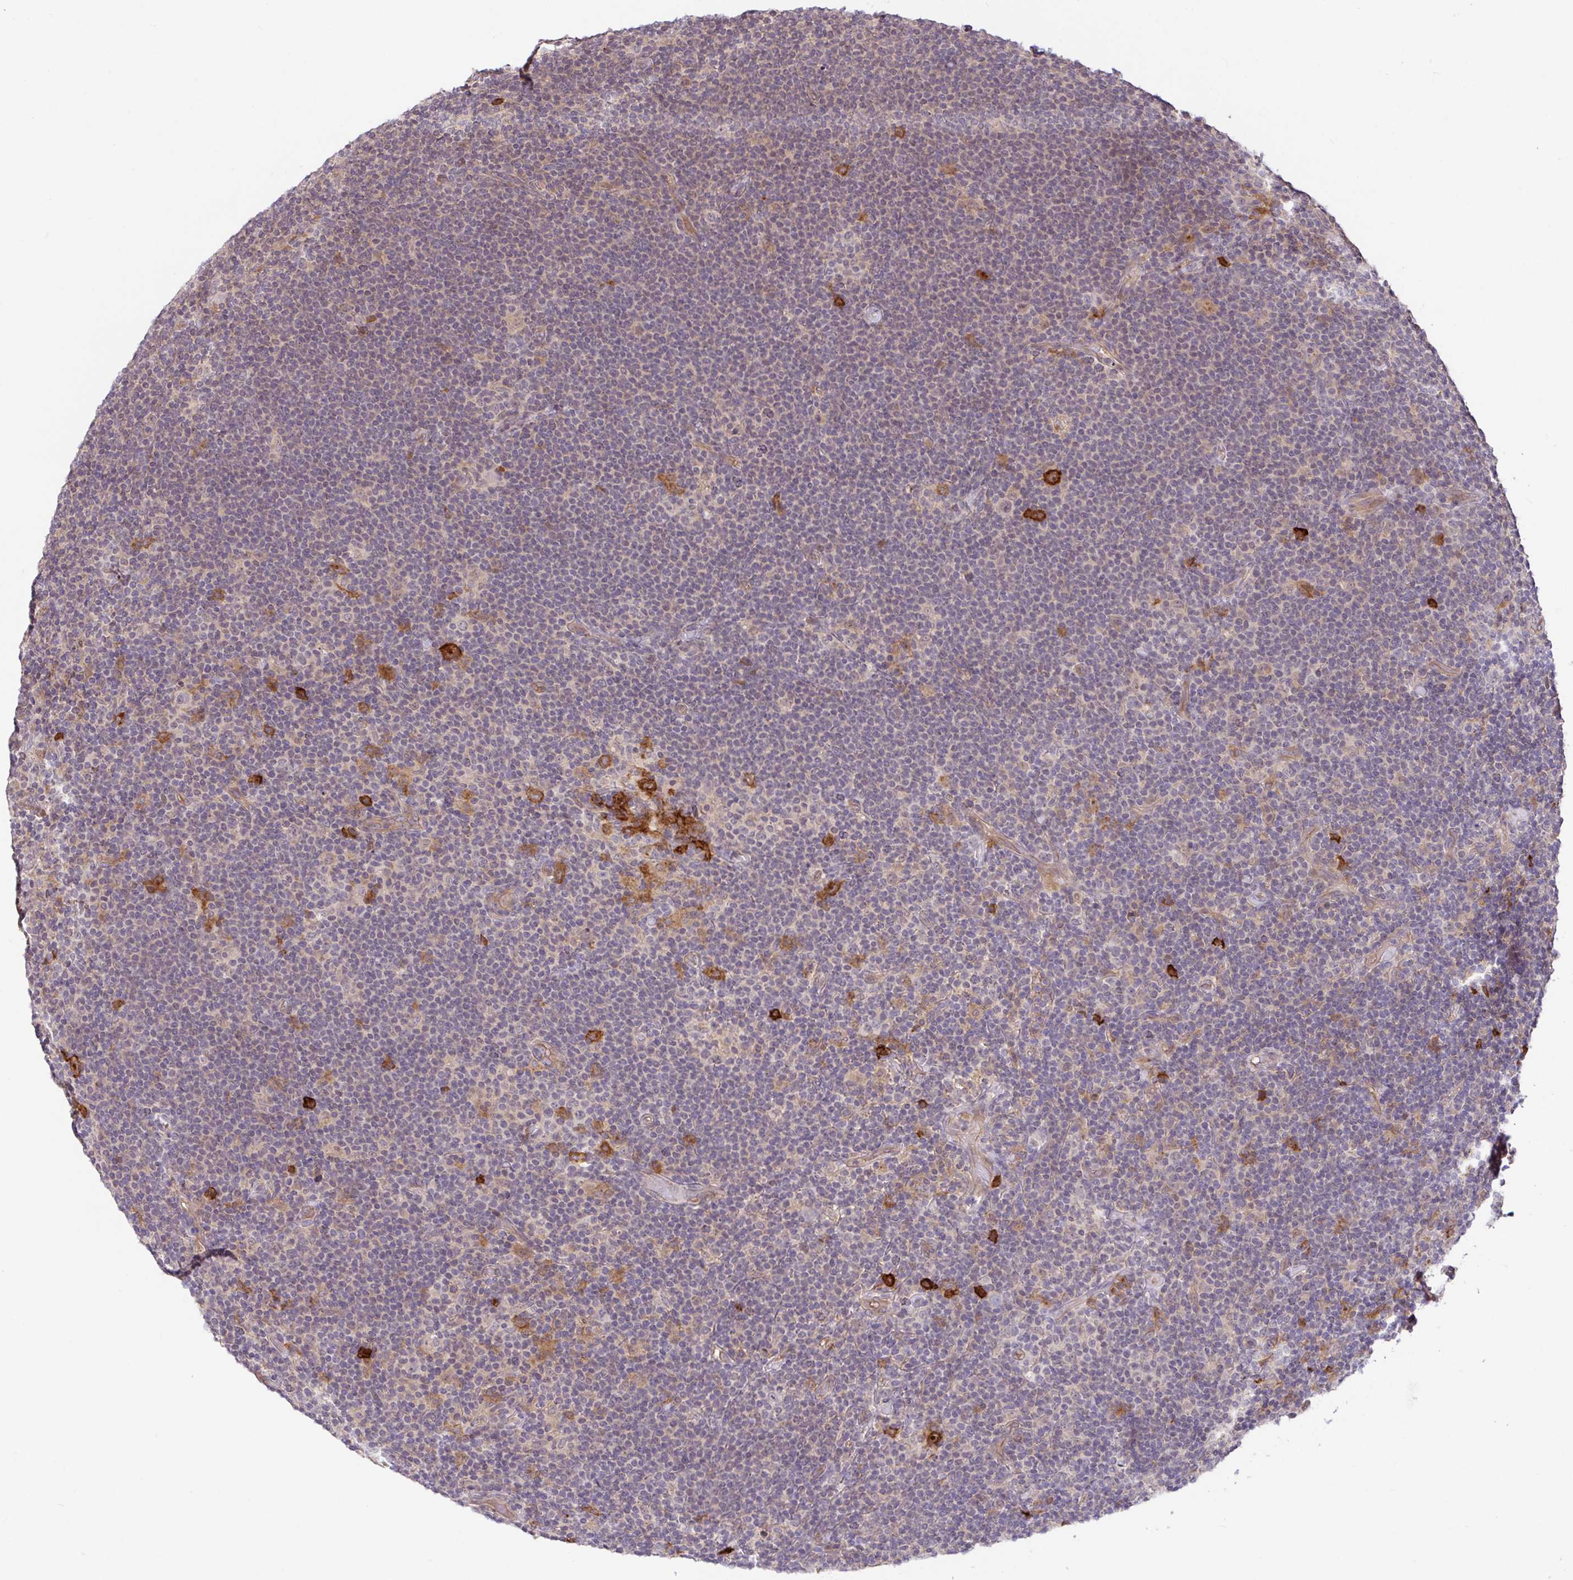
{"staining": {"intensity": "negative", "quantity": "none", "location": "none"}, "tissue": "lymphoma", "cell_type": "Tumor cells", "image_type": "cancer", "snomed": [{"axis": "morphology", "description": "Hodgkin's disease, NOS"}, {"axis": "topography", "description": "Lymph node"}], "caption": "The immunohistochemistry (IHC) image has no significant staining in tumor cells of lymphoma tissue. (IHC, brightfield microscopy, high magnification).", "gene": "FCER1A", "patient": {"sex": "female", "age": 57}}